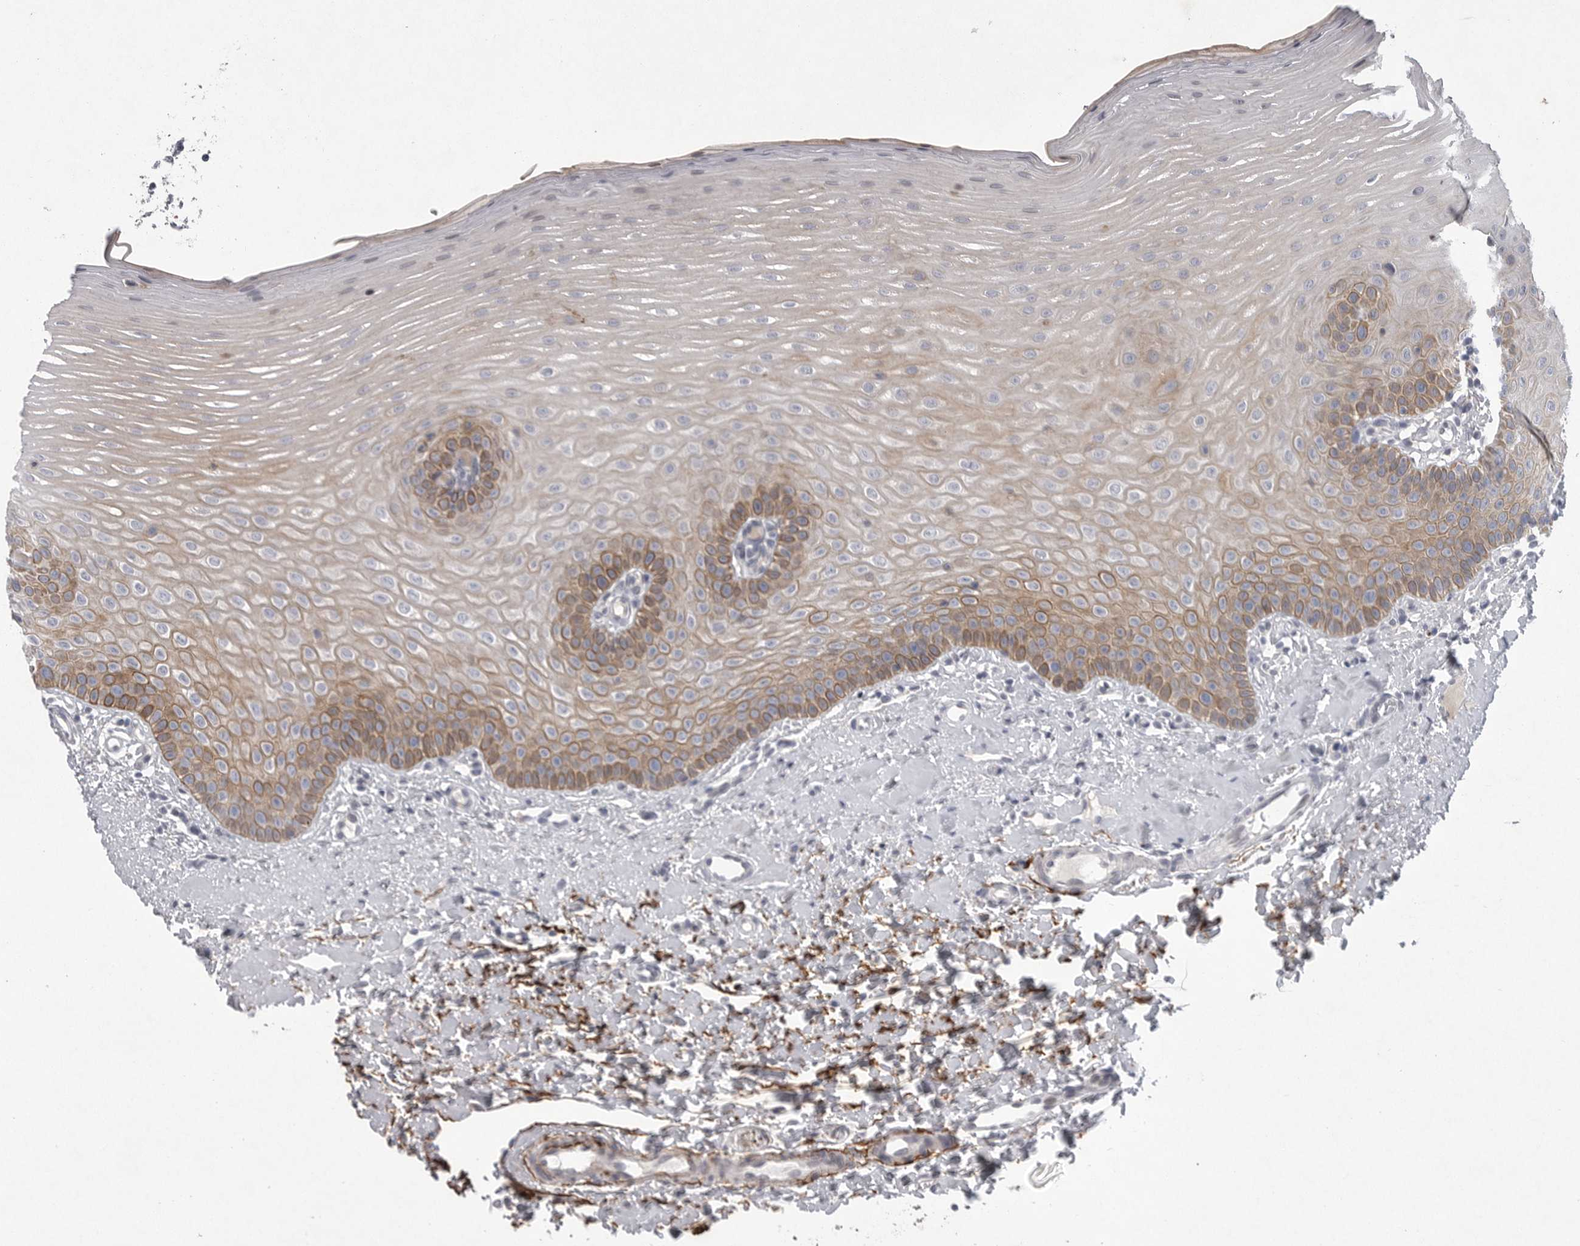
{"staining": {"intensity": "moderate", "quantity": "<25%", "location": "cytoplasmic/membranous"}, "tissue": "oral mucosa", "cell_type": "Squamous epithelial cells", "image_type": "normal", "snomed": [{"axis": "morphology", "description": "Normal tissue, NOS"}, {"axis": "topography", "description": "Oral tissue"}], "caption": "Immunohistochemistry of unremarkable human oral mucosa reveals low levels of moderate cytoplasmic/membranous expression in approximately <25% of squamous epithelial cells. (Brightfield microscopy of DAB IHC at high magnification).", "gene": "CRP", "patient": {"sex": "female", "age": 39}}